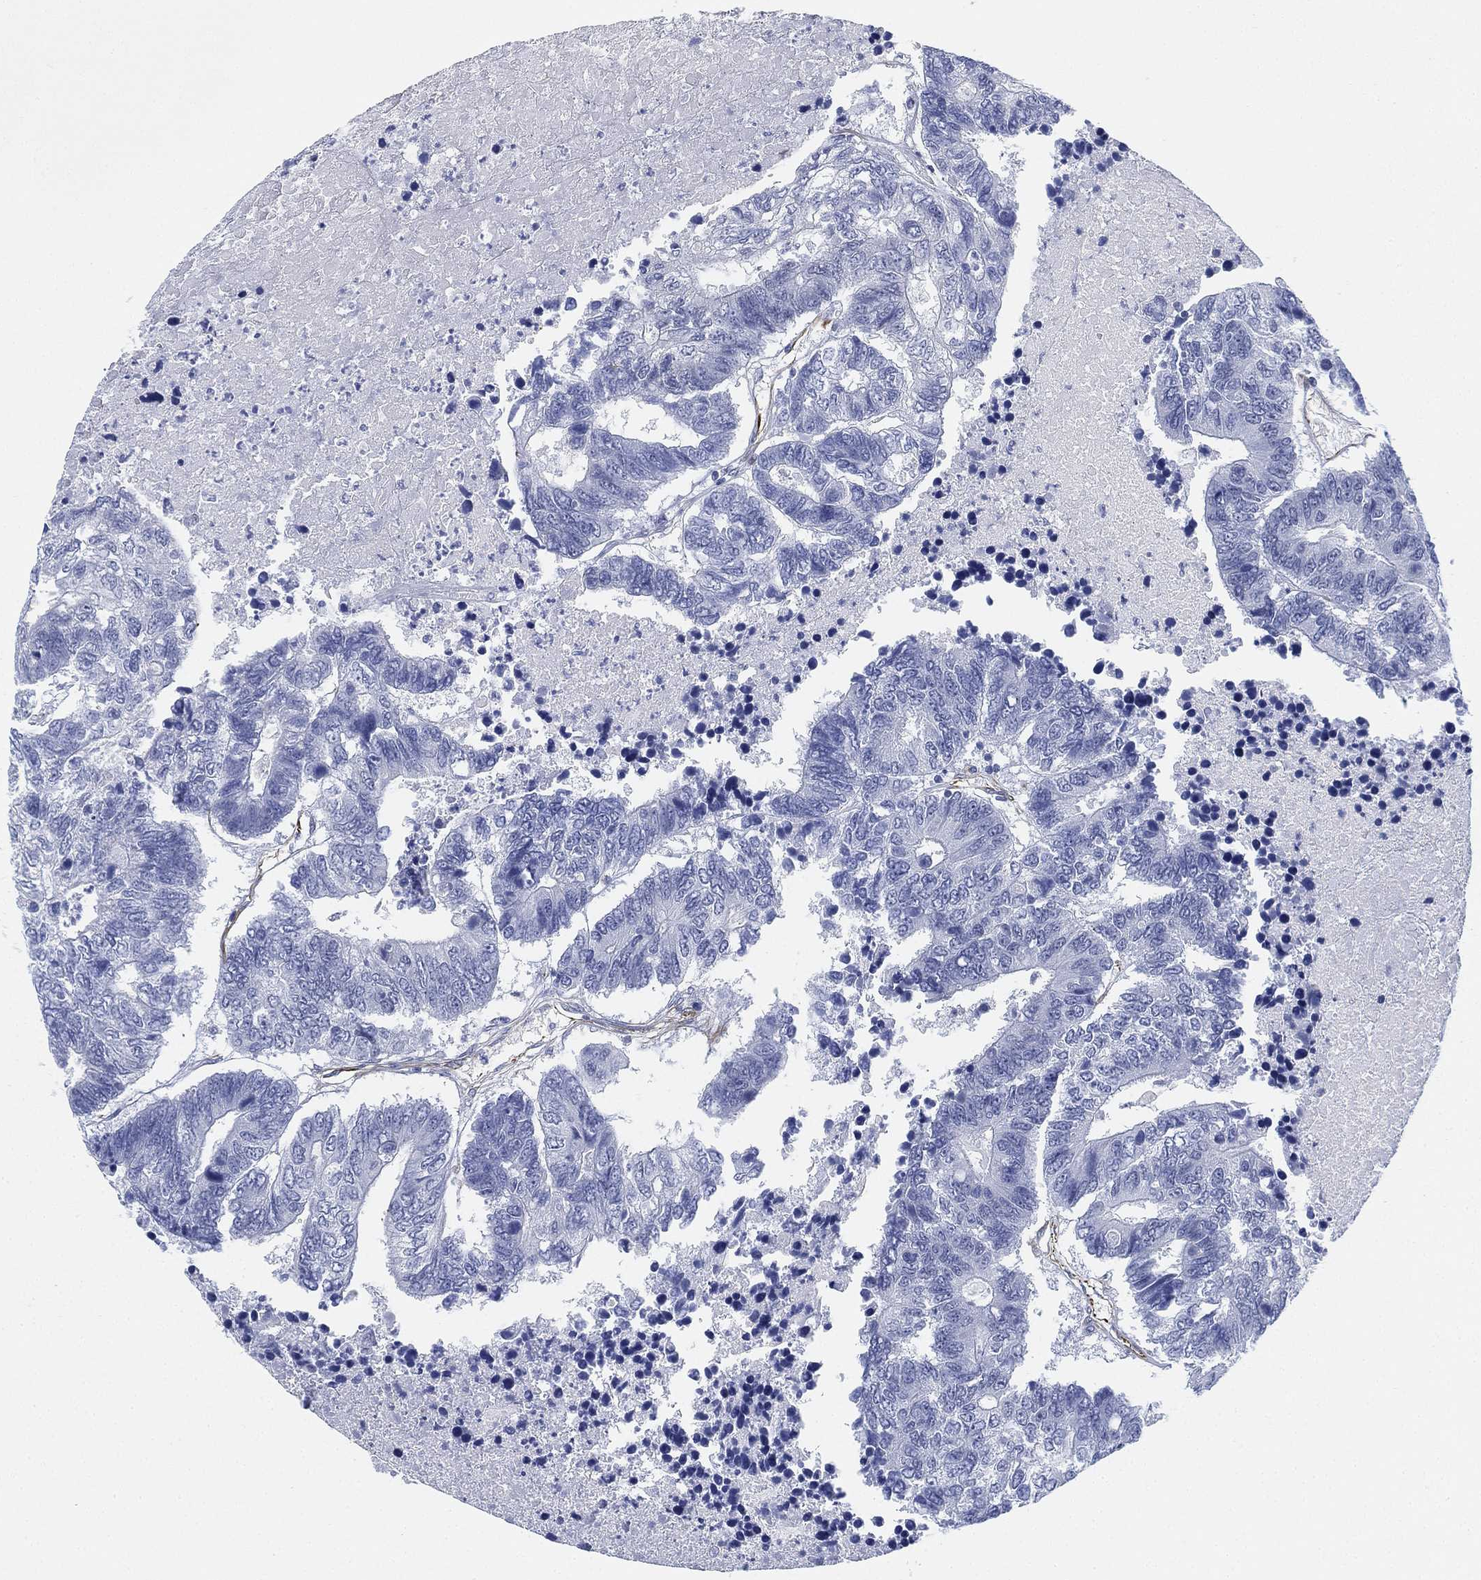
{"staining": {"intensity": "negative", "quantity": "none", "location": "none"}, "tissue": "colorectal cancer", "cell_type": "Tumor cells", "image_type": "cancer", "snomed": [{"axis": "morphology", "description": "Adenocarcinoma, NOS"}, {"axis": "topography", "description": "Colon"}], "caption": "An IHC histopathology image of colorectal cancer (adenocarcinoma) is shown. There is no staining in tumor cells of colorectal cancer (adenocarcinoma).", "gene": "PSKH2", "patient": {"sex": "female", "age": 48}}